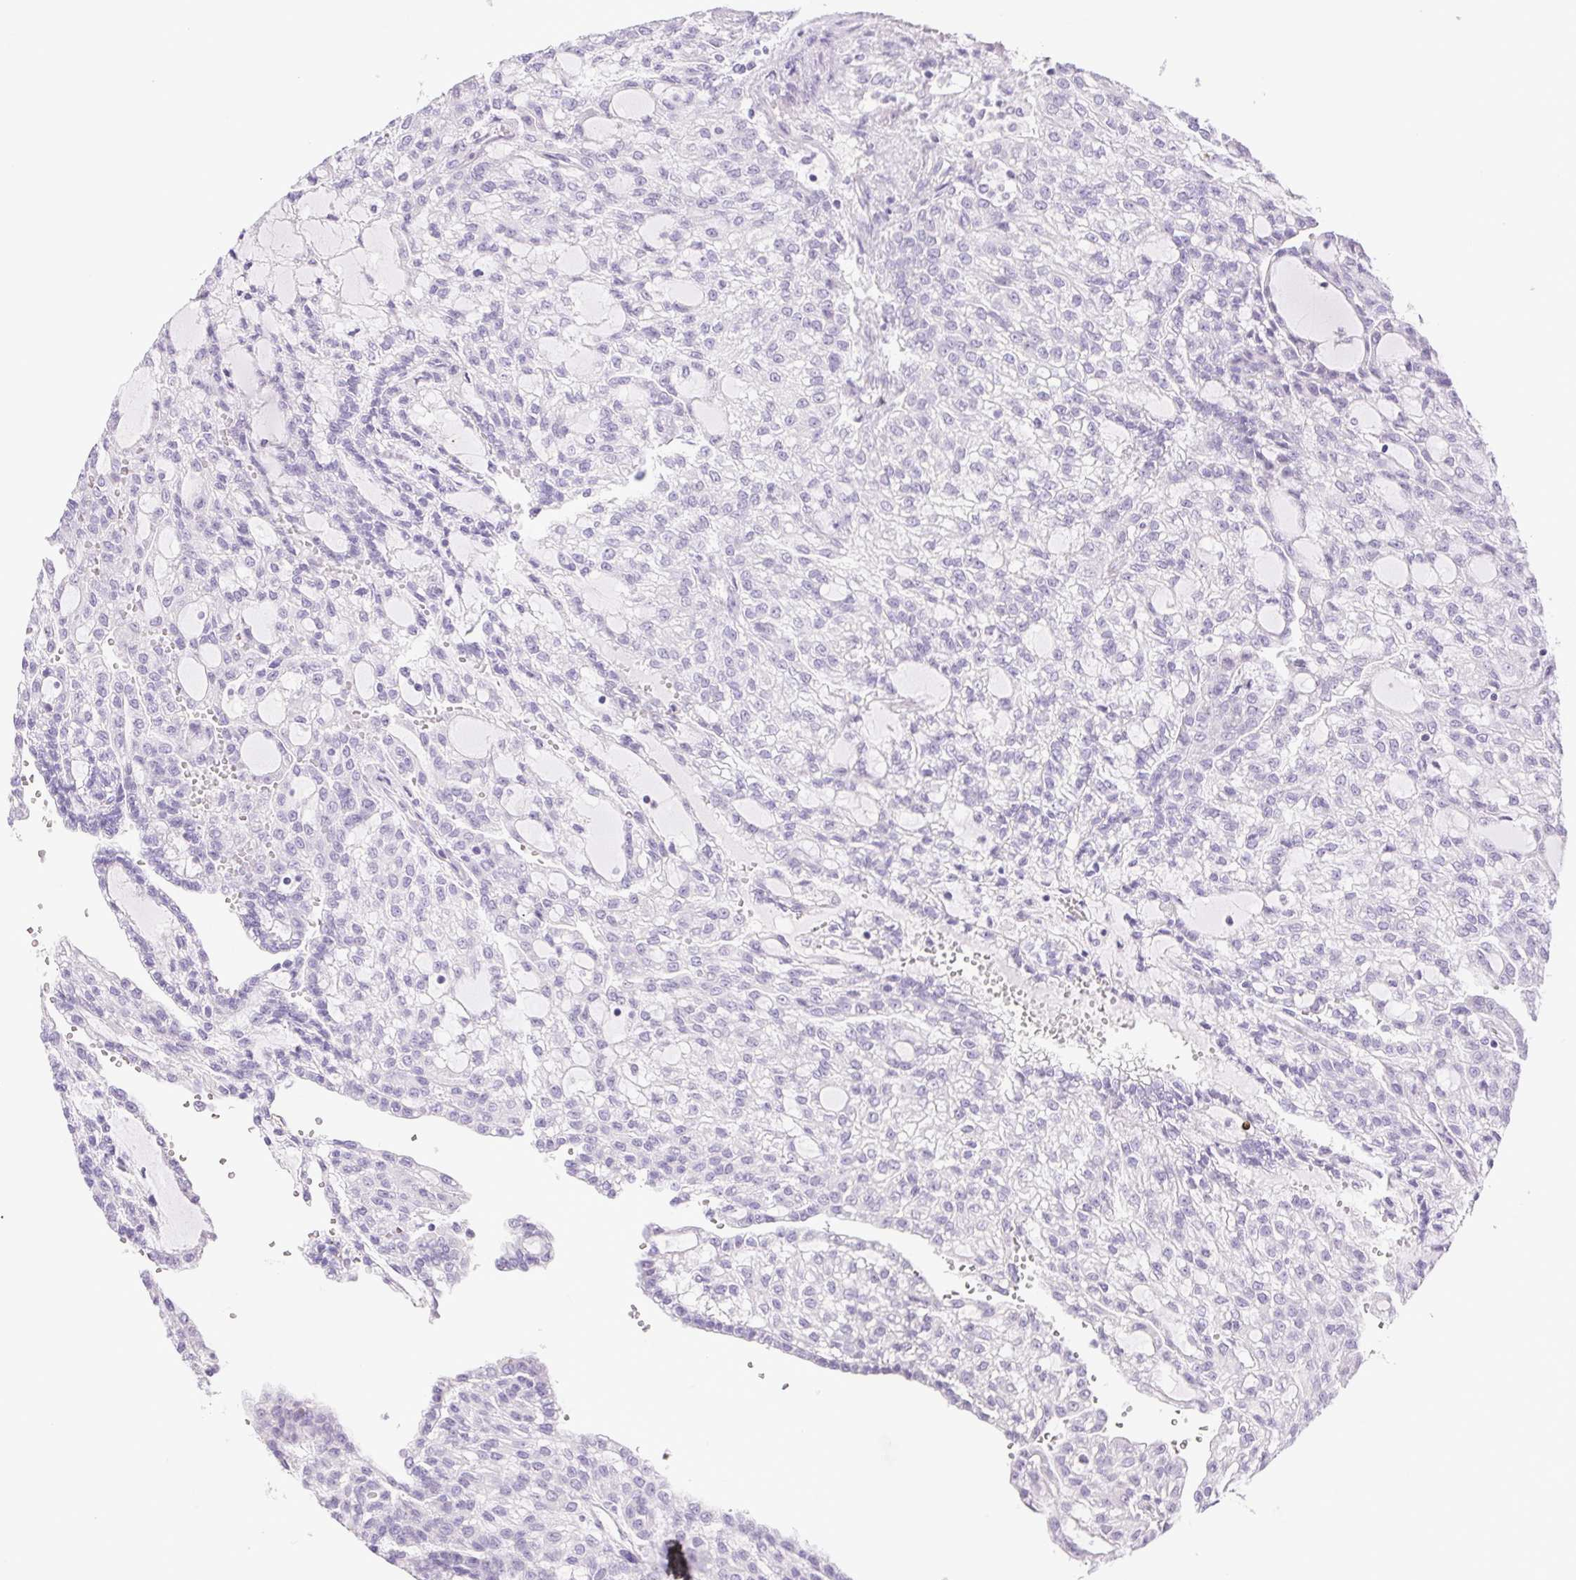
{"staining": {"intensity": "negative", "quantity": "none", "location": "none"}, "tissue": "renal cancer", "cell_type": "Tumor cells", "image_type": "cancer", "snomed": [{"axis": "morphology", "description": "Adenocarcinoma, NOS"}, {"axis": "topography", "description": "Kidney"}], "caption": "High magnification brightfield microscopy of renal adenocarcinoma stained with DAB (brown) and counterstained with hematoxylin (blue): tumor cells show no significant positivity.", "gene": "PAPPA2", "patient": {"sex": "male", "age": 63}}